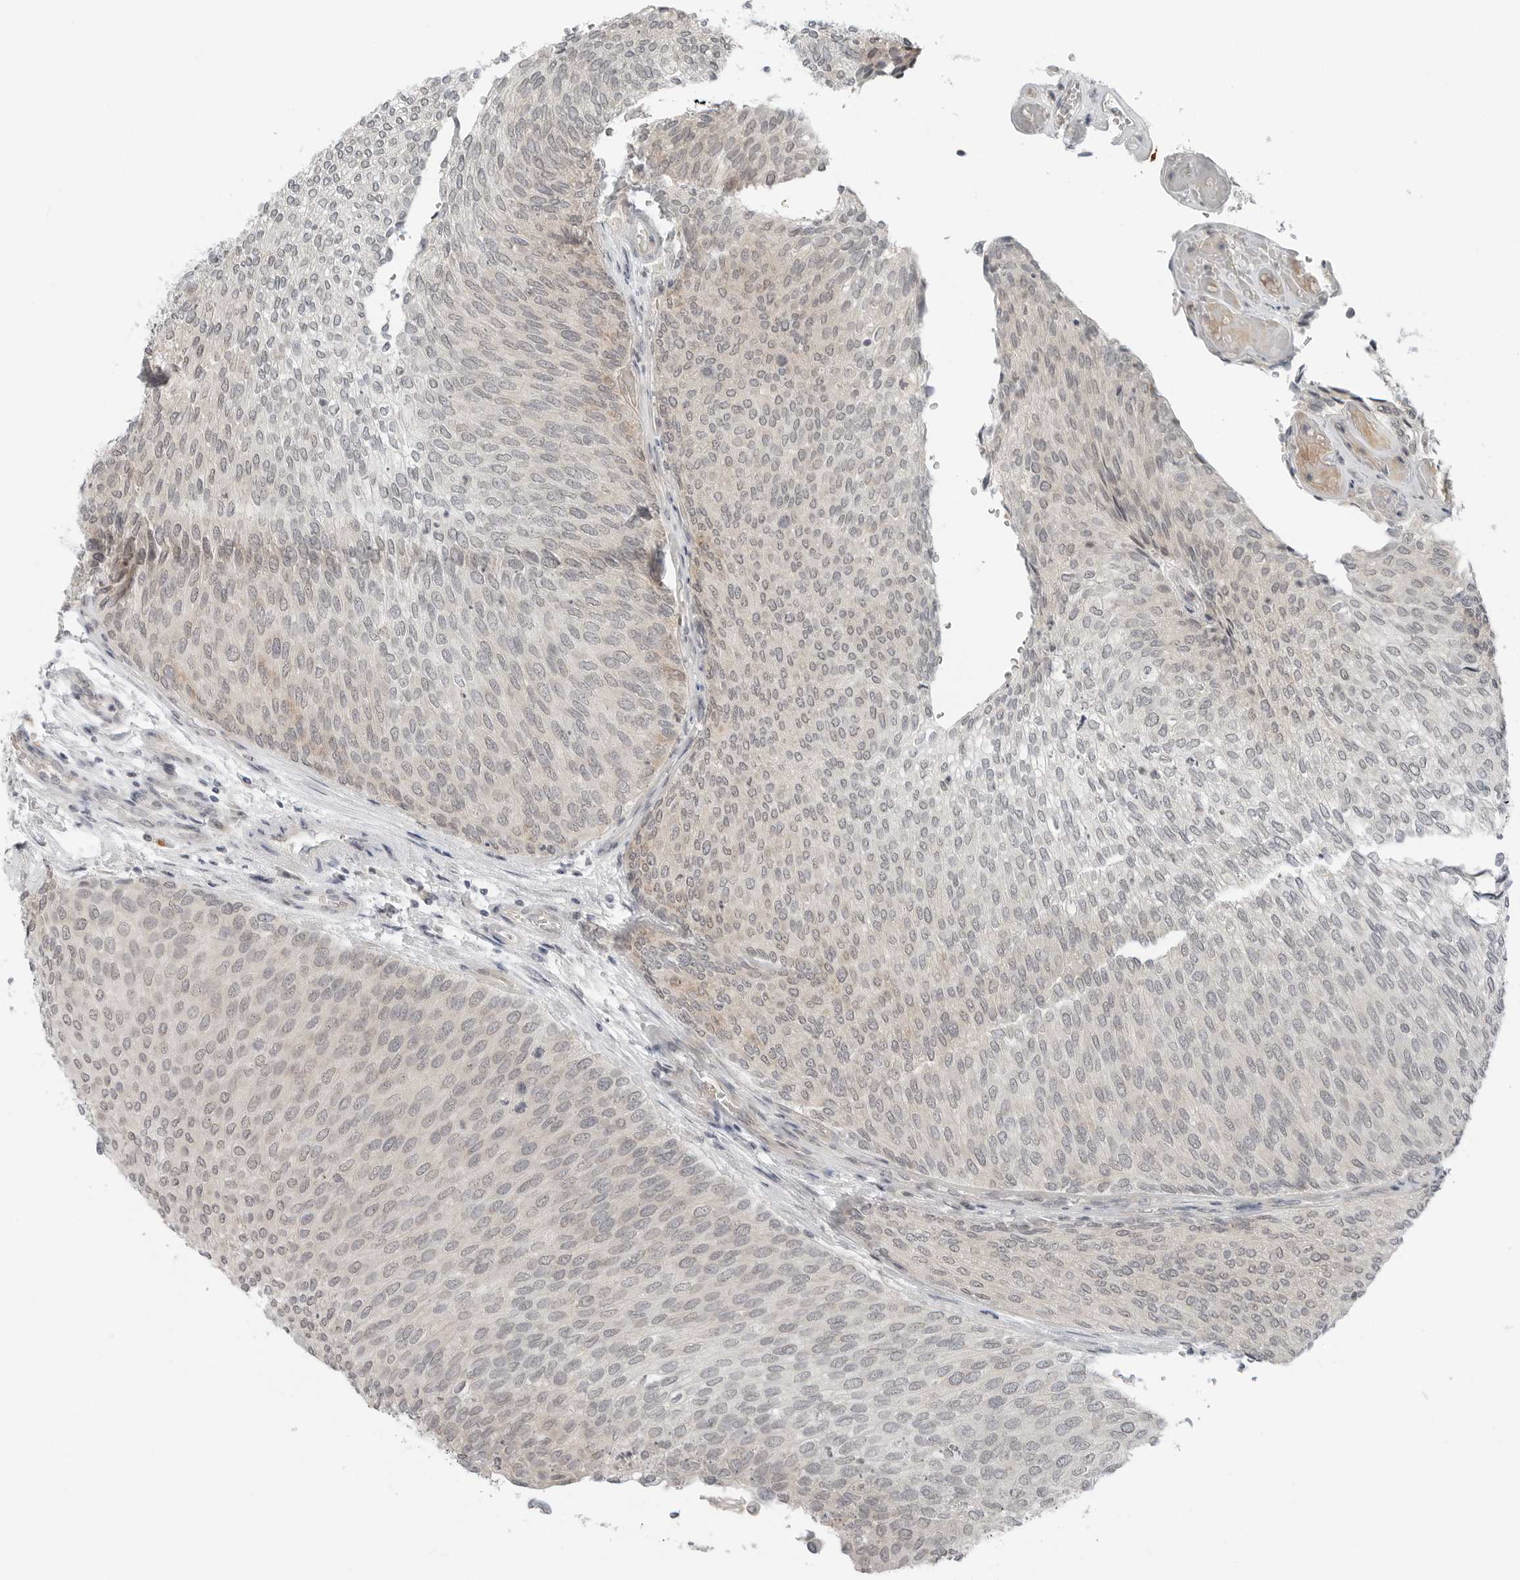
{"staining": {"intensity": "weak", "quantity": "<25%", "location": "nuclear"}, "tissue": "urothelial cancer", "cell_type": "Tumor cells", "image_type": "cancer", "snomed": [{"axis": "morphology", "description": "Urothelial carcinoma, Low grade"}, {"axis": "topography", "description": "Urinary bladder"}], "caption": "Protein analysis of urothelial cancer shows no significant positivity in tumor cells.", "gene": "FCRLB", "patient": {"sex": "female", "age": 79}}